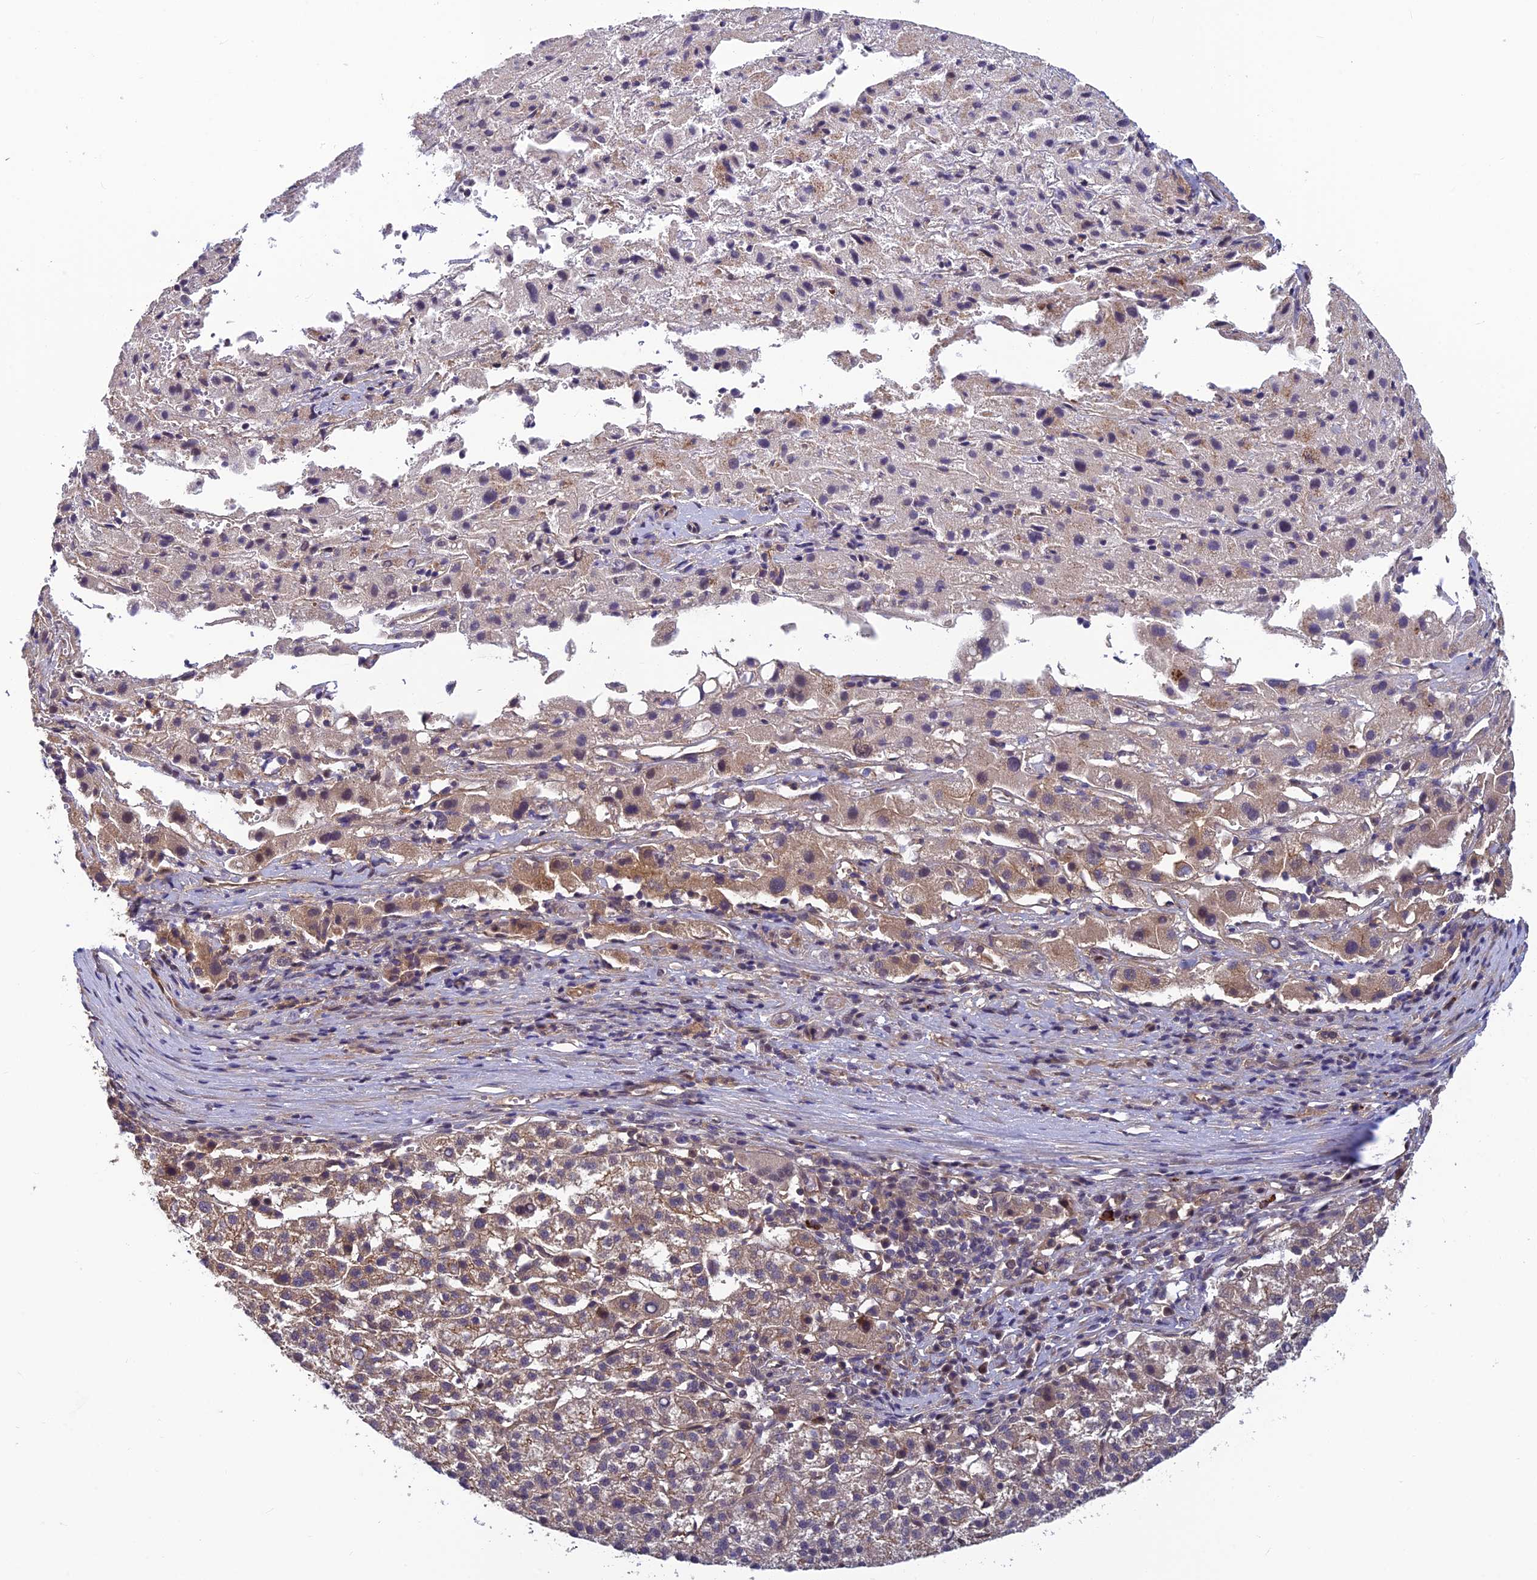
{"staining": {"intensity": "weak", "quantity": "<25%", "location": "cytoplasmic/membranous"}, "tissue": "liver cancer", "cell_type": "Tumor cells", "image_type": "cancer", "snomed": [{"axis": "morphology", "description": "Carcinoma, Hepatocellular, NOS"}, {"axis": "topography", "description": "Liver"}], "caption": "This is an immunohistochemistry (IHC) histopathology image of liver cancer (hepatocellular carcinoma). There is no expression in tumor cells.", "gene": "PIKFYVE", "patient": {"sex": "female", "age": 58}}